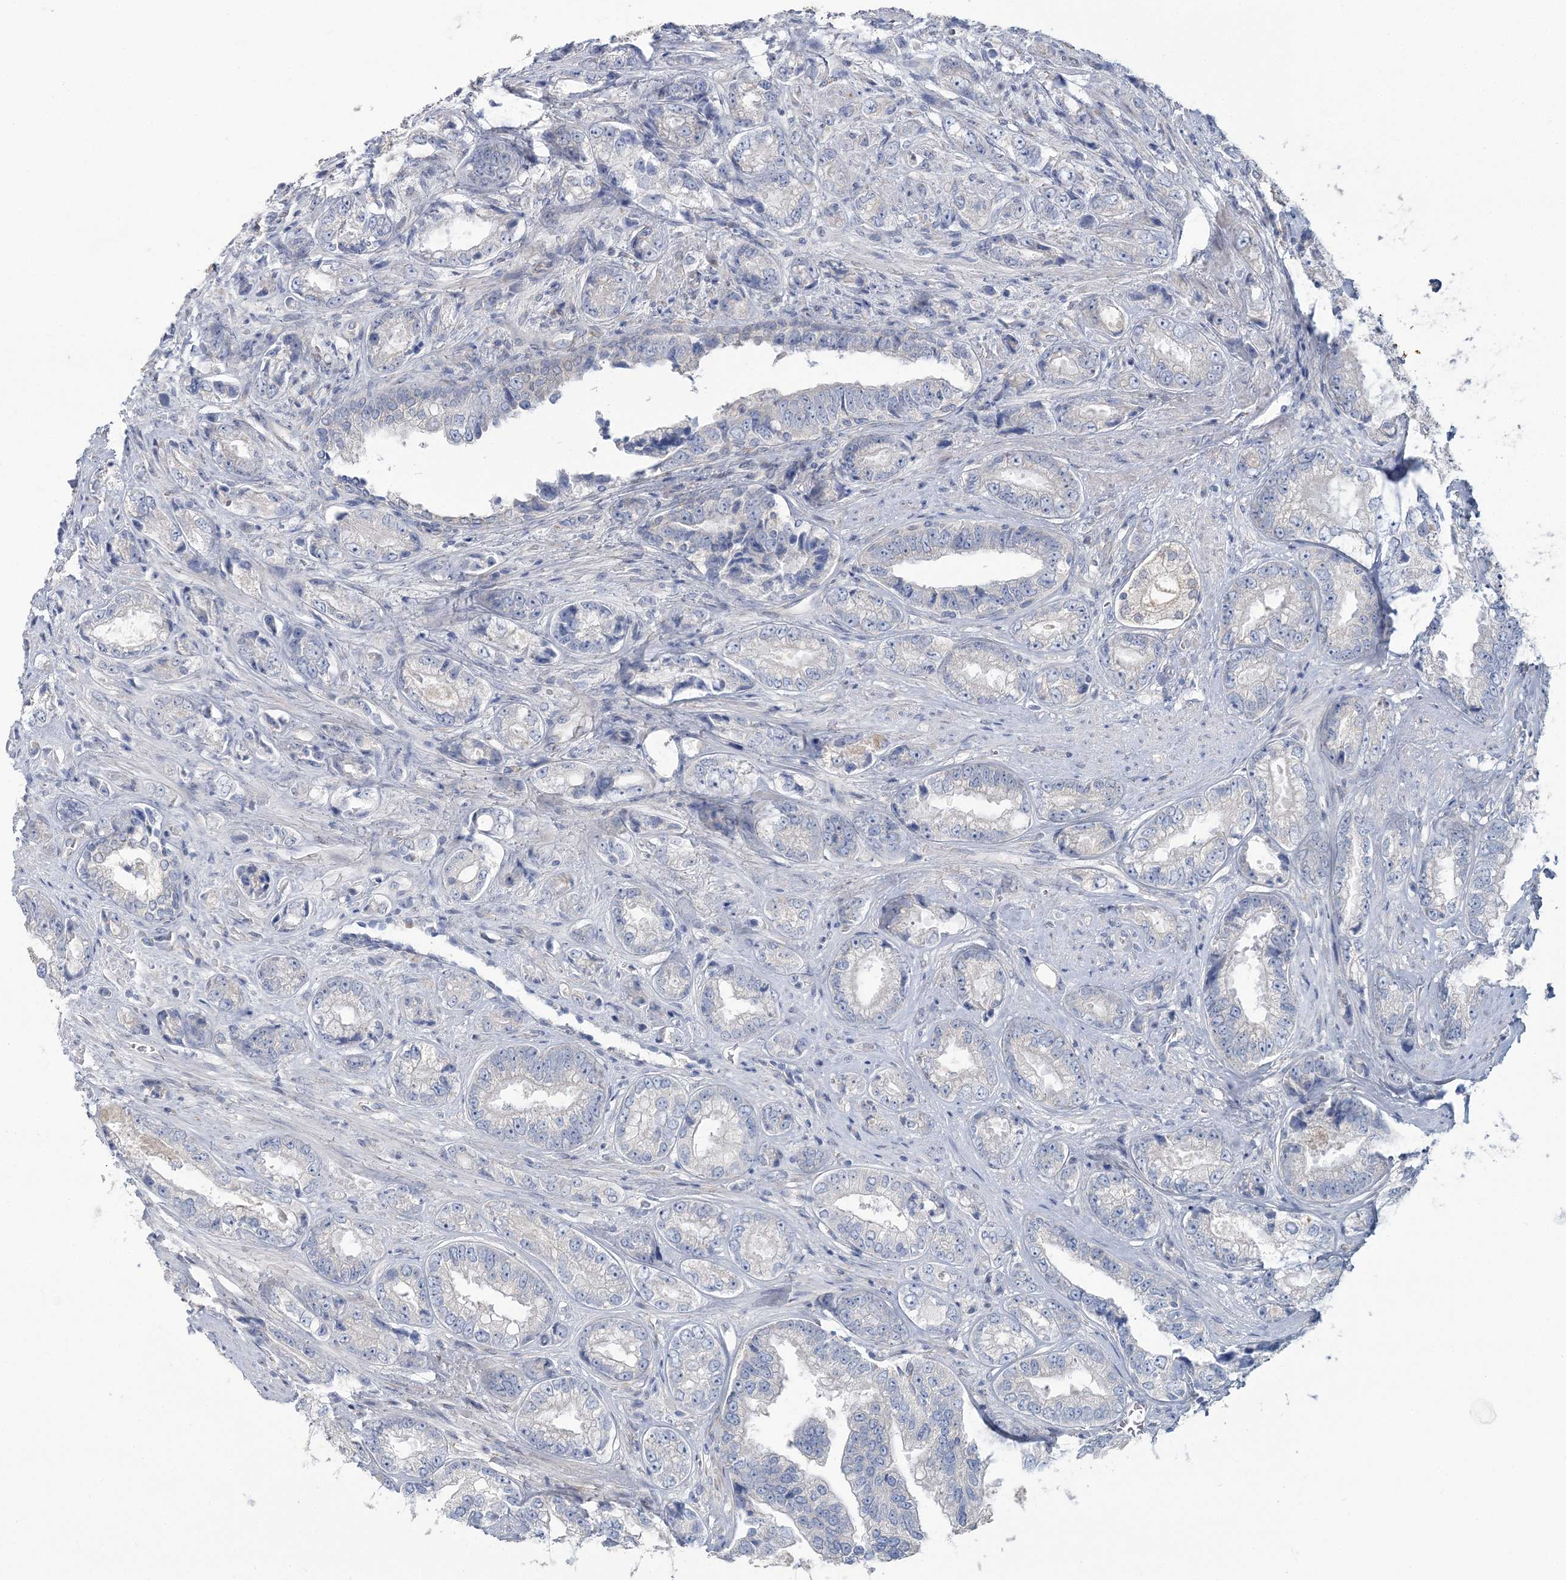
{"staining": {"intensity": "negative", "quantity": "none", "location": "none"}, "tissue": "prostate cancer", "cell_type": "Tumor cells", "image_type": "cancer", "snomed": [{"axis": "morphology", "description": "Adenocarcinoma, High grade"}, {"axis": "topography", "description": "Prostate"}], "caption": "Micrograph shows no protein expression in tumor cells of prostate cancer (high-grade adenocarcinoma) tissue. Brightfield microscopy of IHC stained with DAB (3,3'-diaminobenzidine) (brown) and hematoxylin (blue), captured at high magnification.", "gene": "CMBL", "patient": {"sex": "male", "age": 61}}